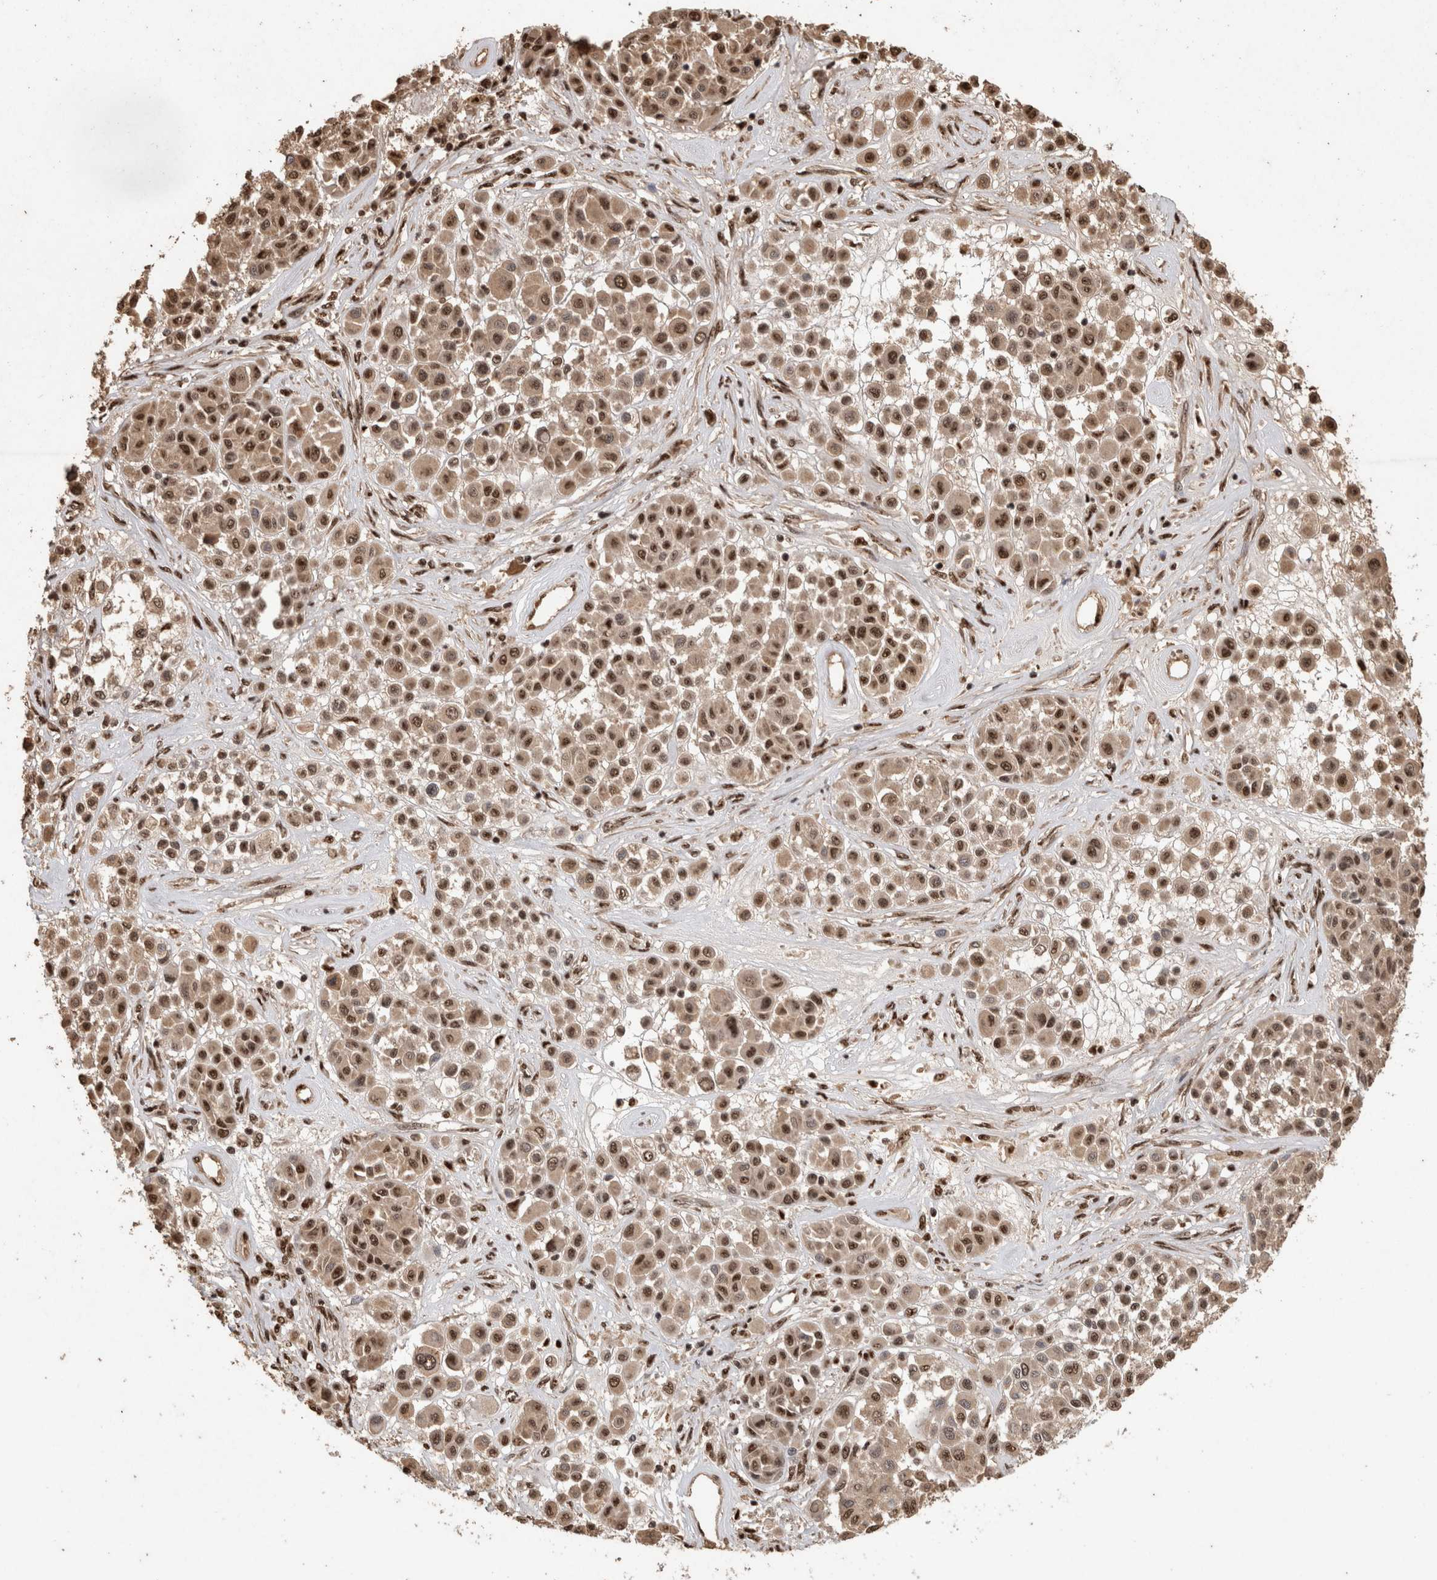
{"staining": {"intensity": "moderate", "quantity": ">75%", "location": "nuclear"}, "tissue": "melanoma", "cell_type": "Tumor cells", "image_type": "cancer", "snomed": [{"axis": "morphology", "description": "Malignant melanoma, Metastatic site"}, {"axis": "topography", "description": "Soft tissue"}], "caption": "Immunohistochemistry (DAB (3,3'-diaminobenzidine)) staining of melanoma exhibits moderate nuclear protein staining in approximately >75% of tumor cells.", "gene": "RAD50", "patient": {"sex": "male", "age": 41}}